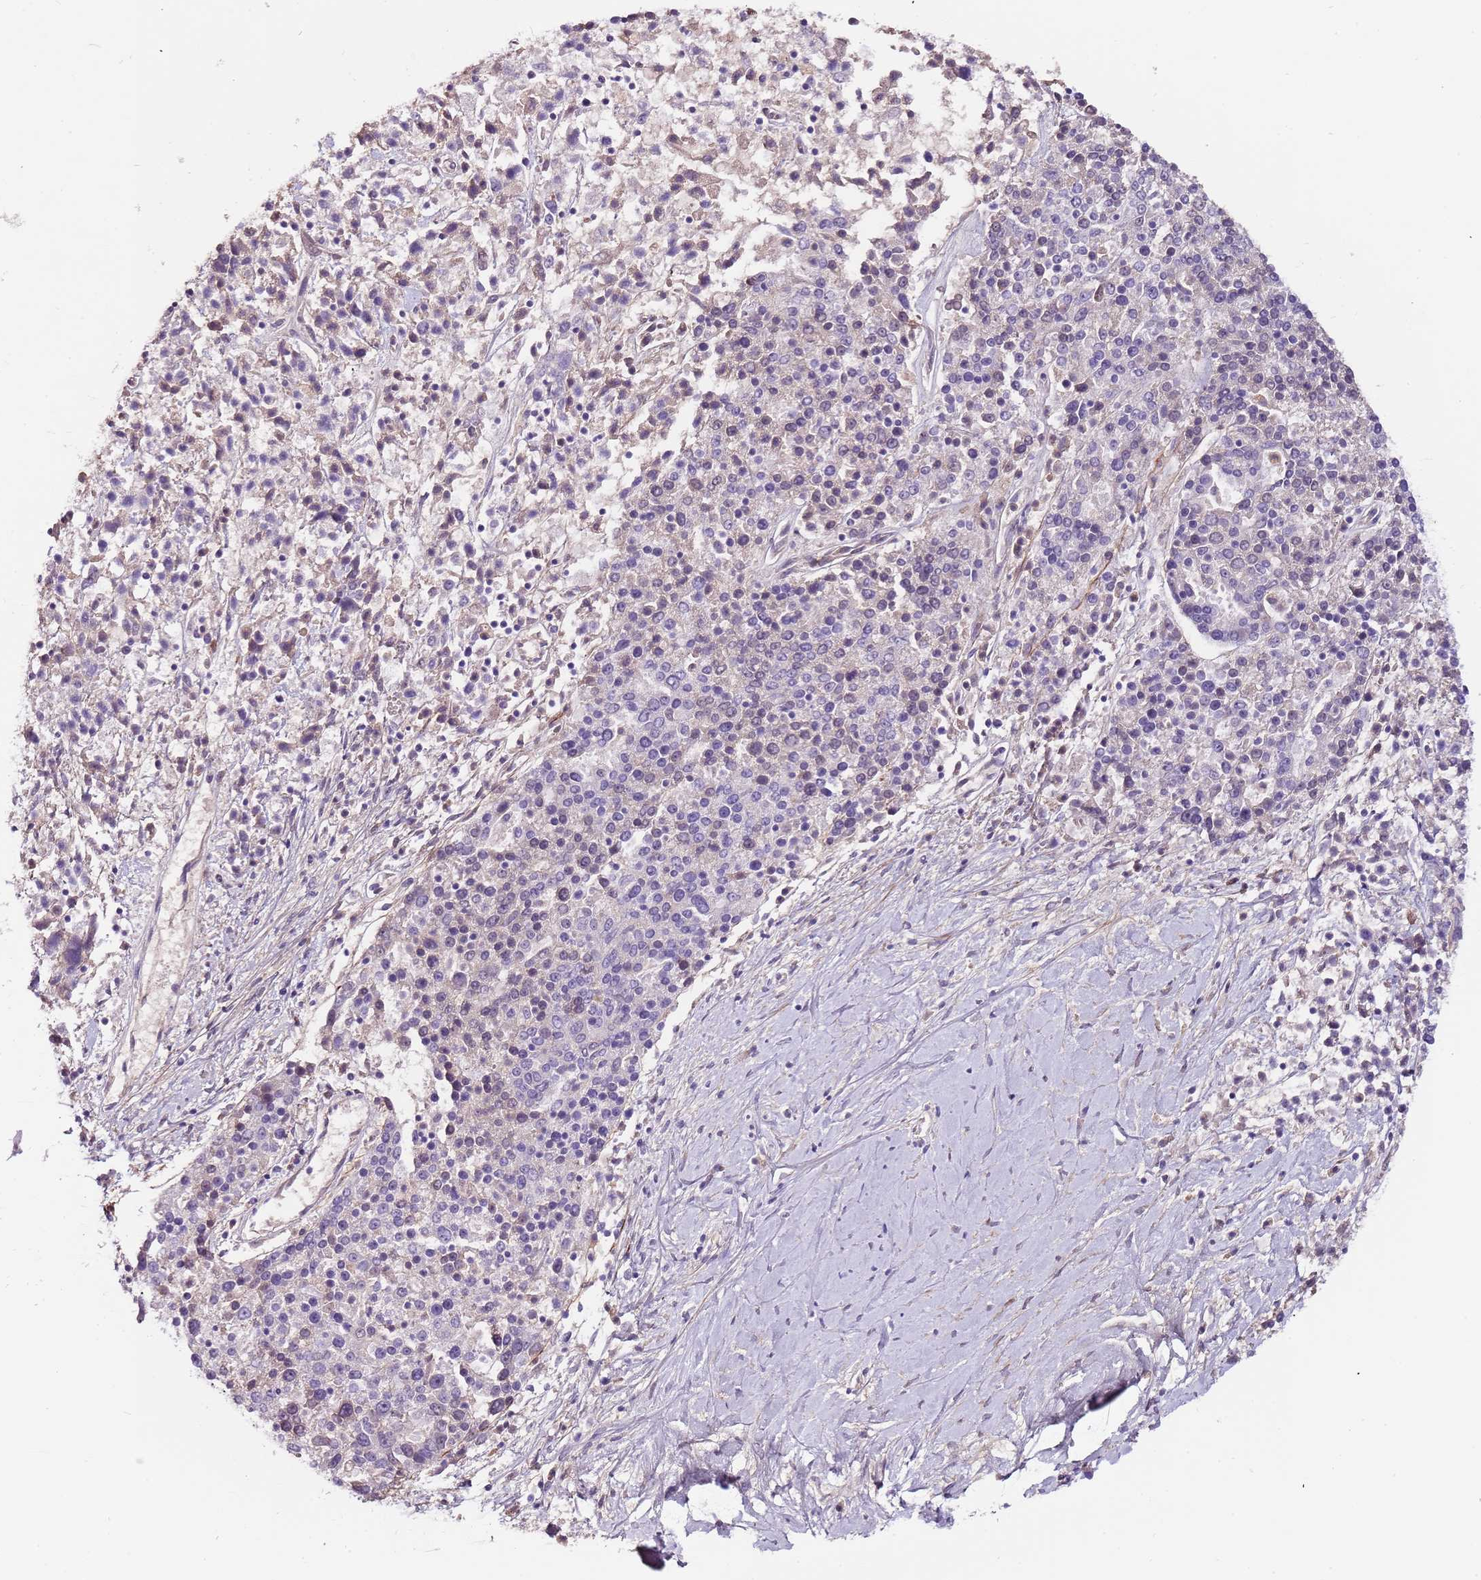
{"staining": {"intensity": "negative", "quantity": "none", "location": "none"}, "tissue": "ovarian cancer", "cell_type": "Tumor cells", "image_type": "cancer", "snomed": [{"axis": "morphology", "description": "Carcinoma, endometroid"}, {"axis": "topography", "description": "Ovary"}], "caption": "Tumor cells are negative for brown protein staining in ovarian cancer.", "gene": "NKX2-3", "patient": {"sex": "female", "age": 62}}